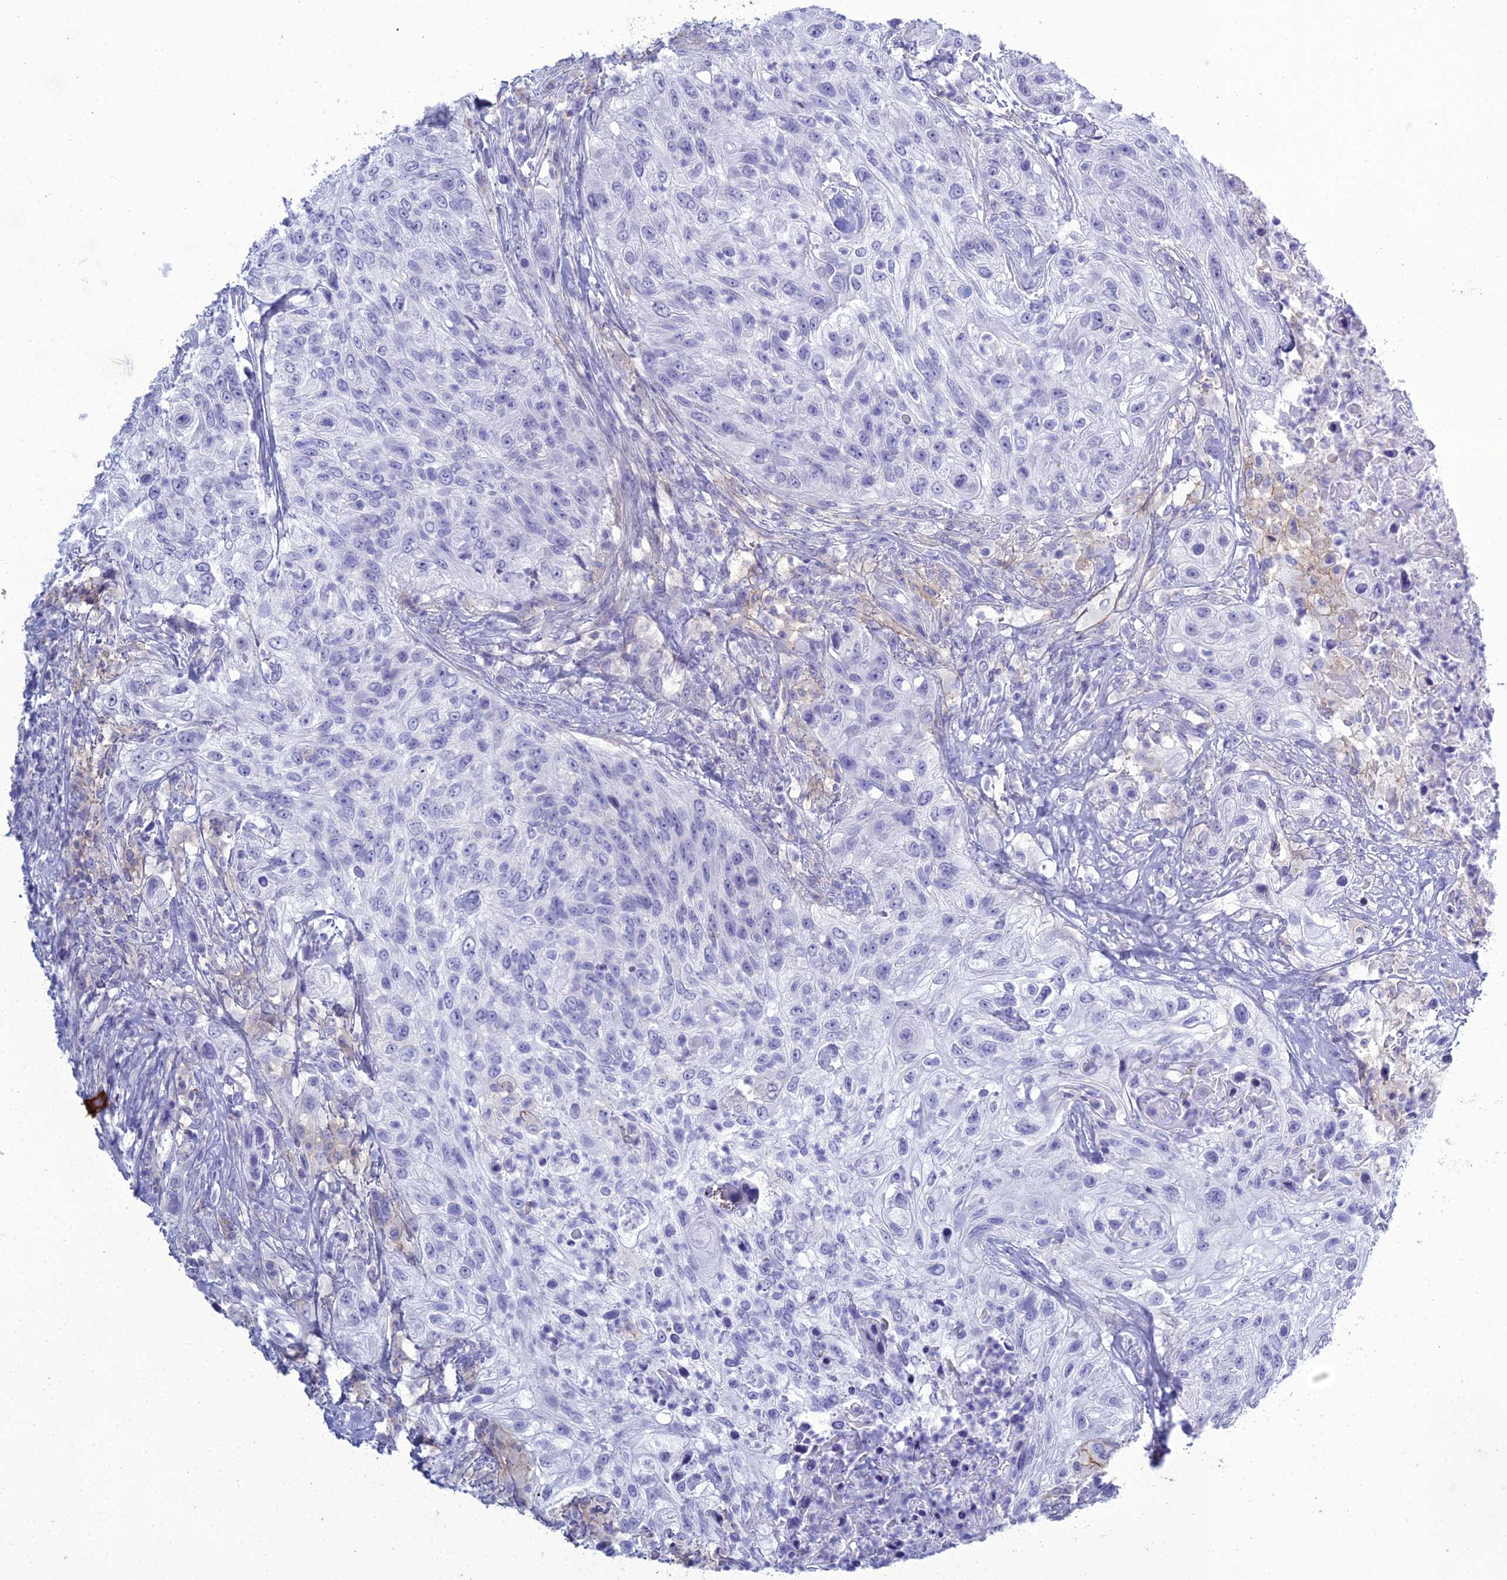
{"staining": {"intensity": "negative", "quantity": "none", "location": "none"}, "tissue": "urothelial cancer", "cell_type": "Tumor cells", "image_type": "cancer", "snomed": [{"axis": "morphology", "description": "Urothelial carcinoma, High grade"}, {"axis": "topography", "description": "Urinary bladder"}], "caption": "The micrograph reveals no staining of tumor cells in urothelial carcinoma (high-grade).", "gene": "ACE", "patient": {"sex": "female", "age": 60}}